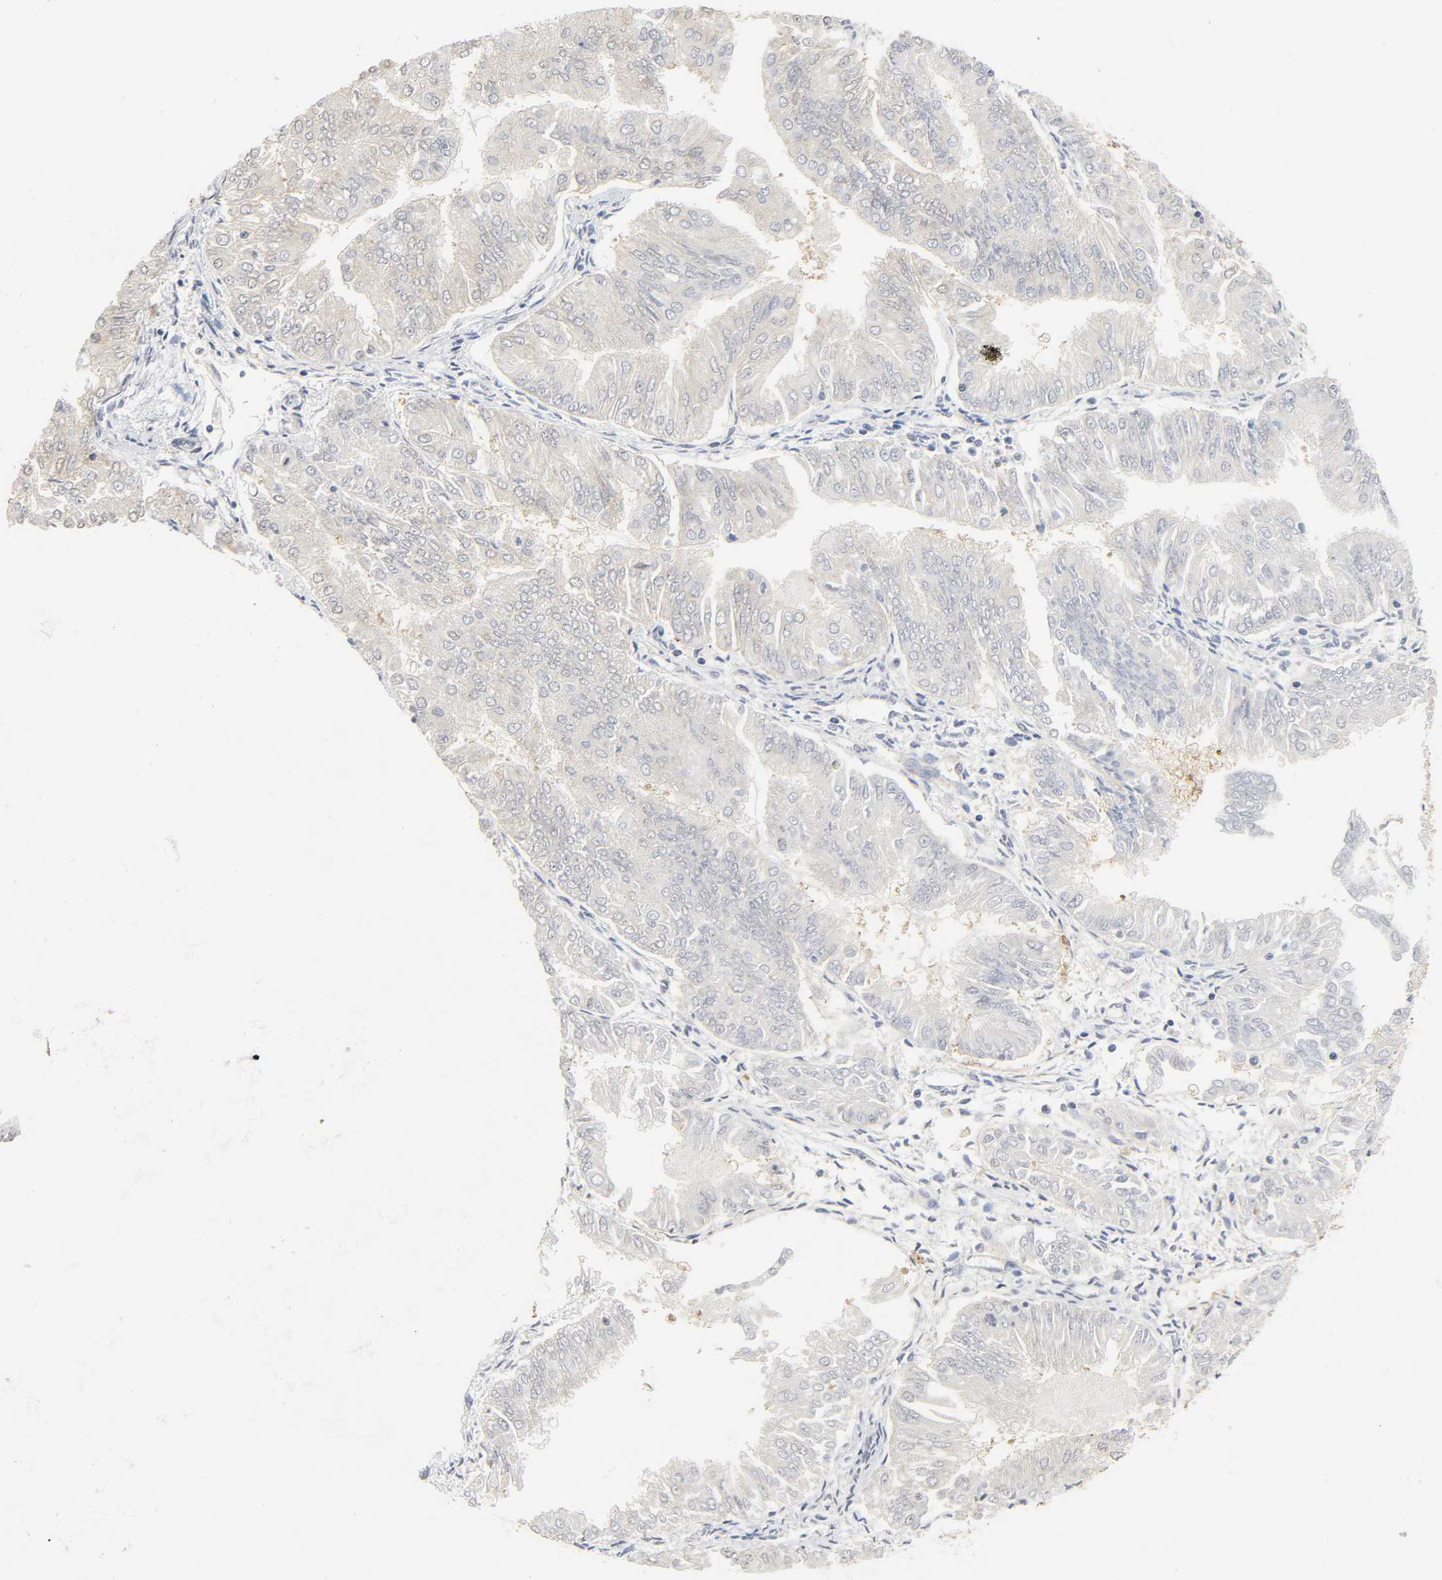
{"staining": {"intensity": "negative", "quantity": "none", "location": "none"}, "tissue": "endometrial cancer", "cell_type": "Tumor cells", "image_type": "cancer", "snomed": [{"axis": "morphology", "description": "Adenocarcinoma, NOS"}, {"axis": "topography", "description": "Endometrium"}], "caption": "A micrograph of human endometrial adenocarcinoma is negative for staining in tumor cells.", "gene": "MIF", "patient": {"sex": "female", "age": 53}}